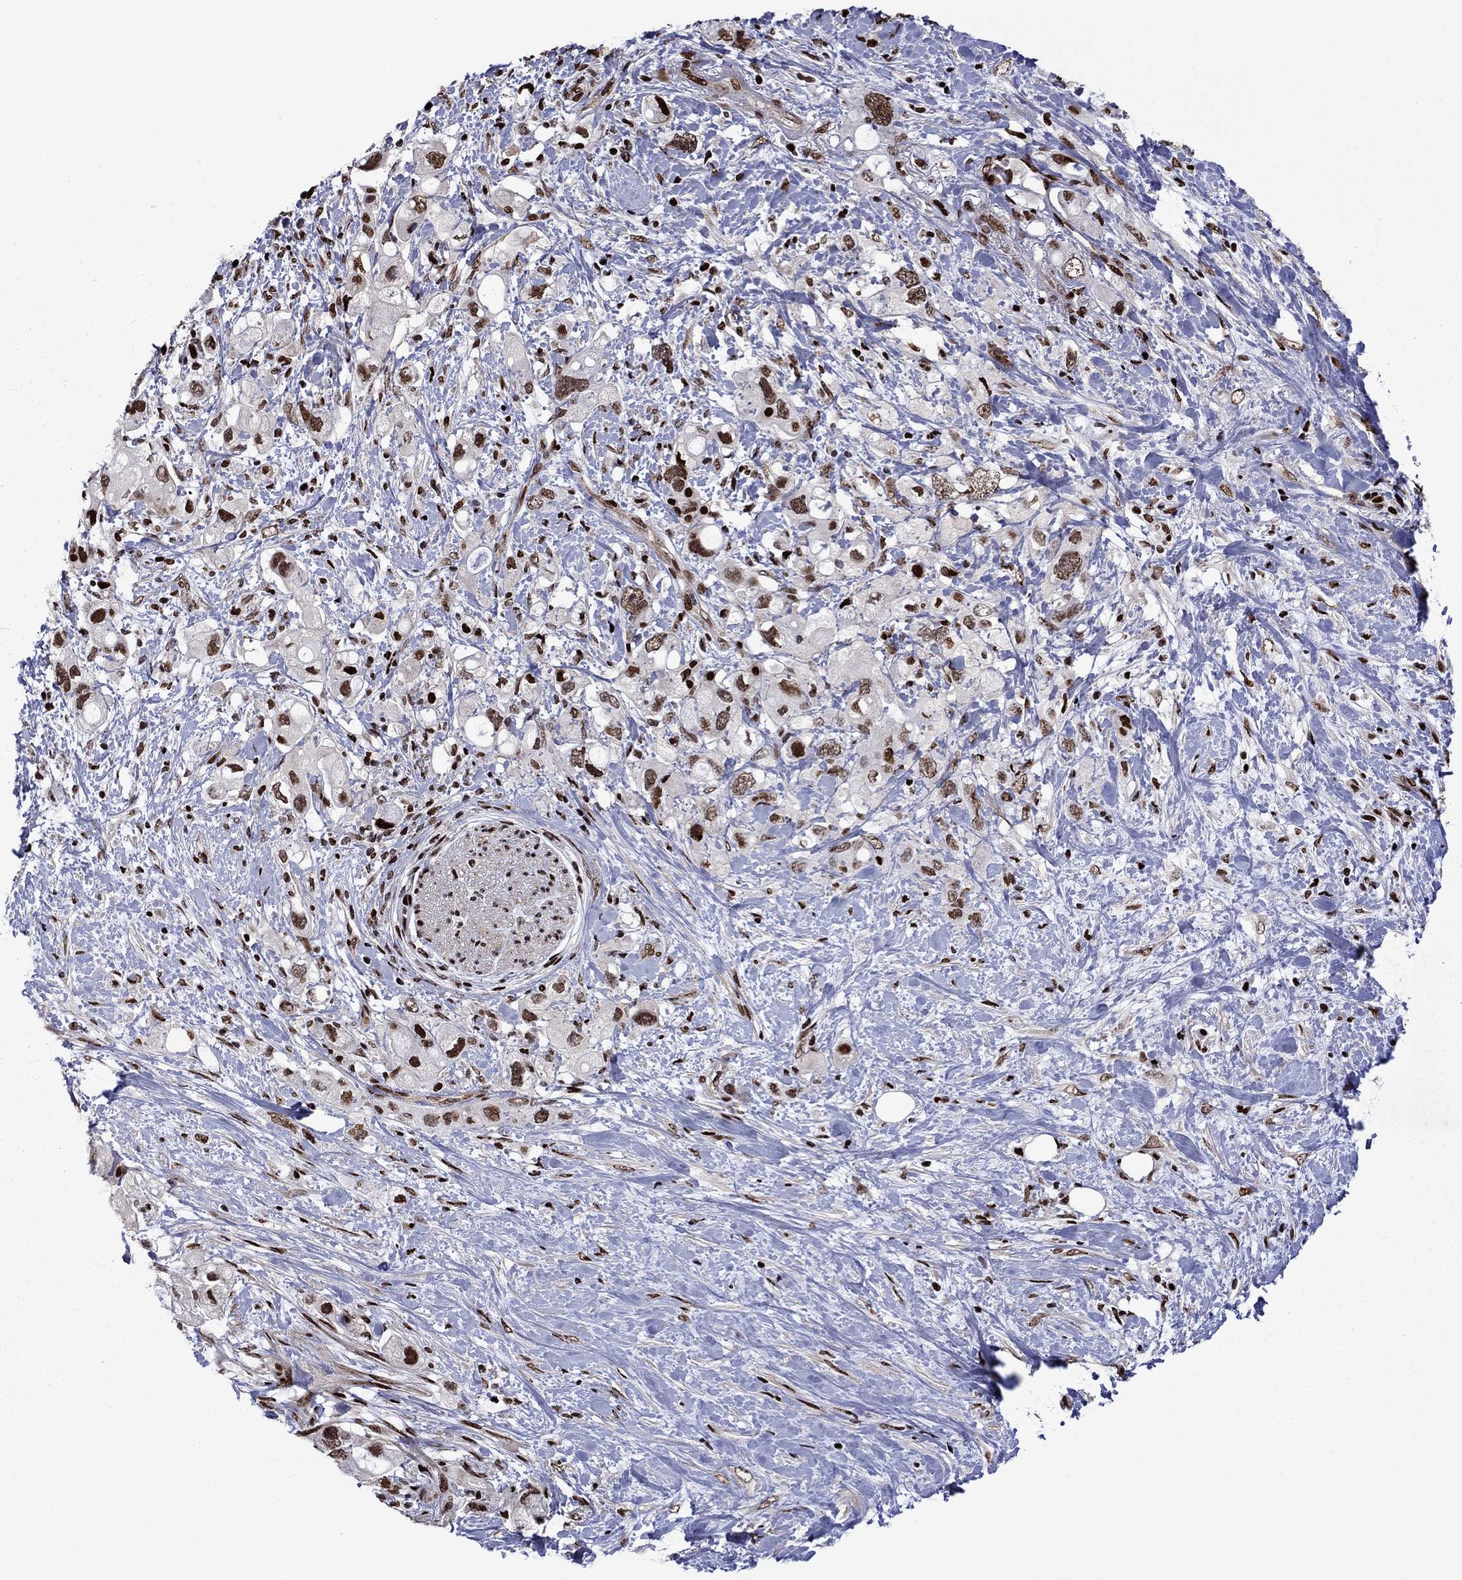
{"staining": {"intensity": "strong", "quantity": ">75%", "location": "nuclear"}, "tissue": "pancreatic cancer", "cell_type": "Tumor cells", "image_type": "cancer", "snomed": [{"axis": "morphology", "description": "Adenocarcinoma, NOS"}, {"axis": "topography", "description": "Pancreas"}], "caption": "Protein staining of pancreatic cancer tissue displays strong nuclear expression in about >75% of tumor cells.", "gene": "LIMK1", "patient": {"sex": "female", "age": 56}}